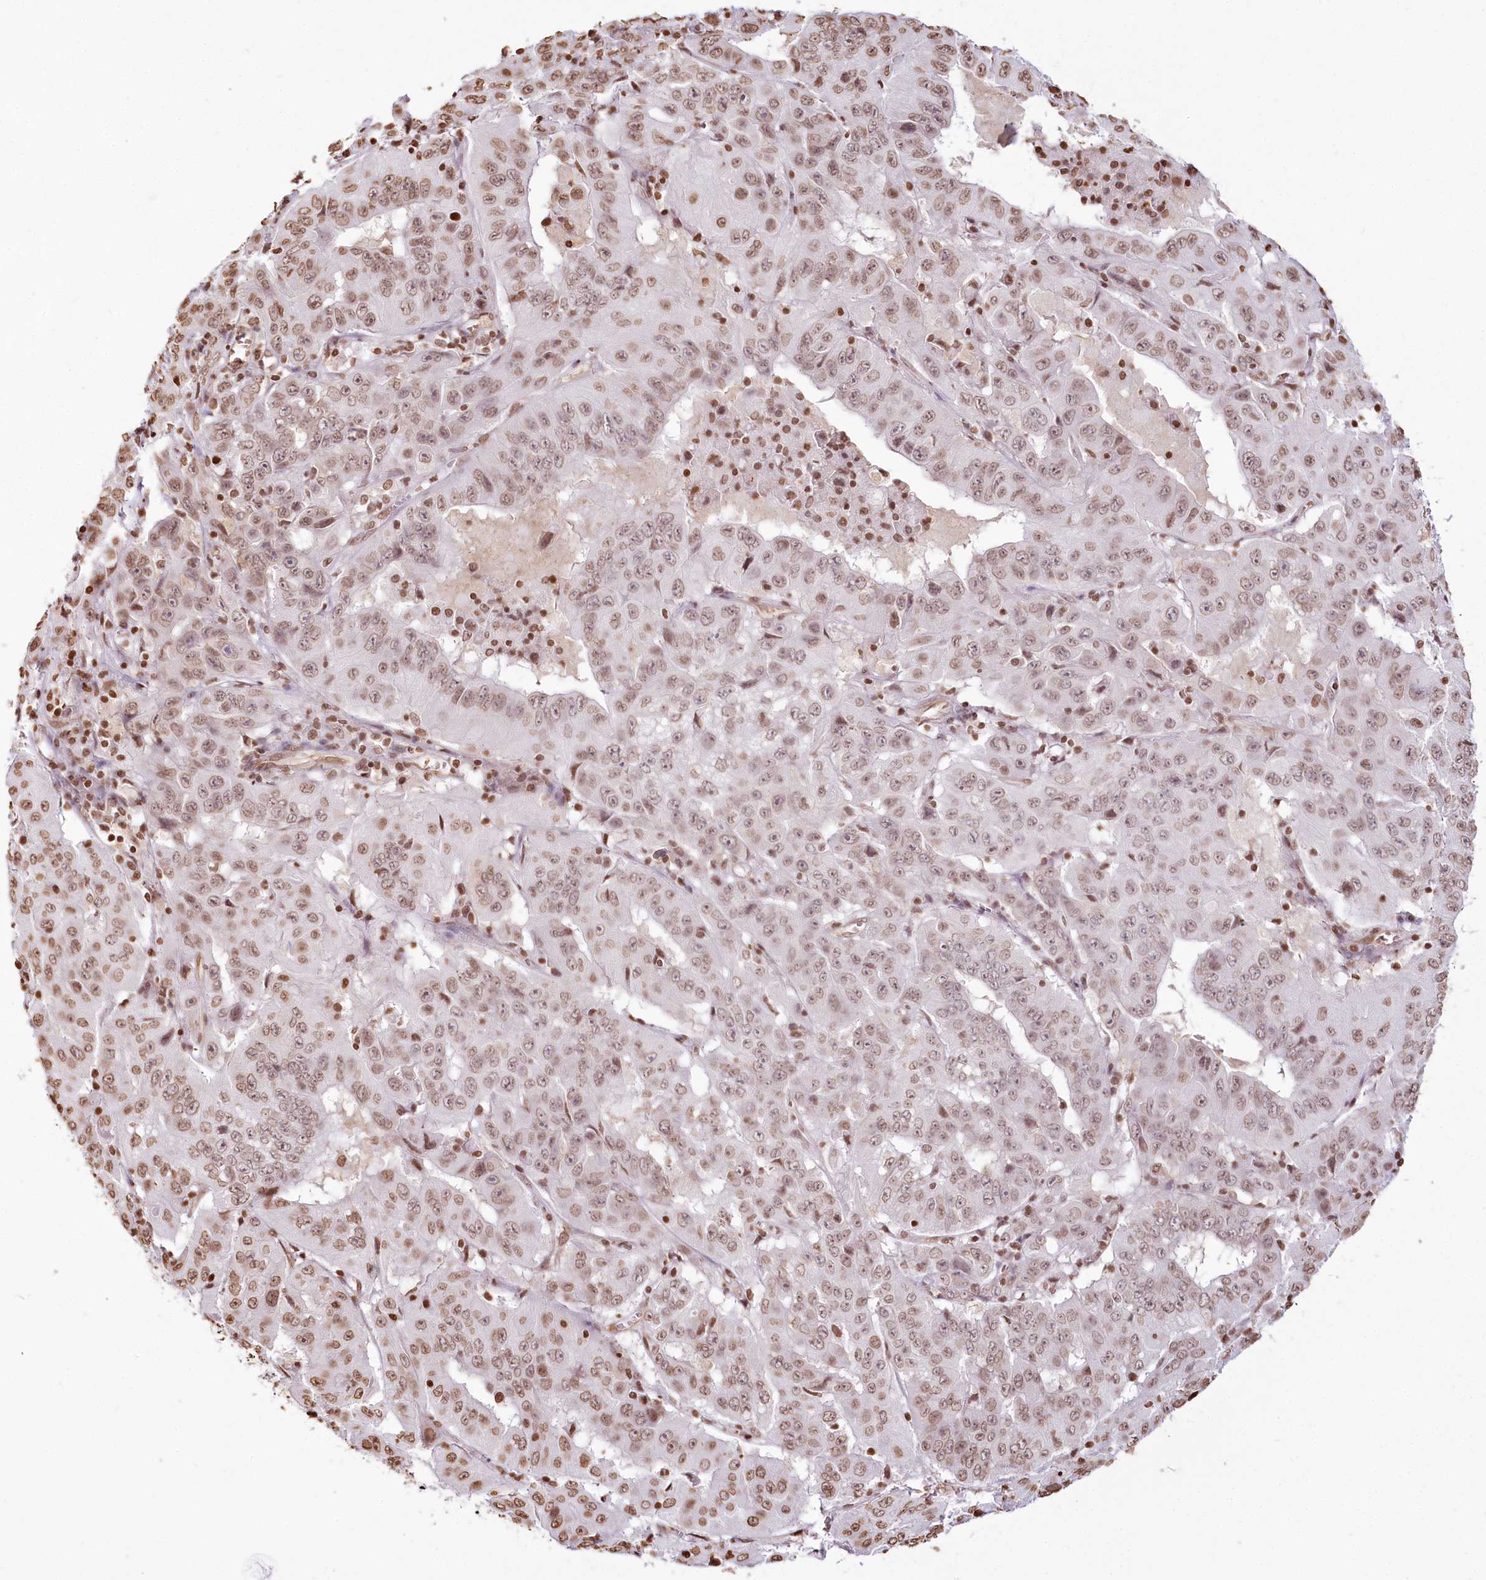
{"staining": {"intensity": "moderate", "quantity": ">75%", "location": "nuclear"}, "tissue": "pancreatic cancer", "cell_type": "Tumor cells", "image_type": "cancer", "snomed": [{"axis": "morphology", "description": "Adenocarcinoma, NOS"}, {"axis": "topography", "description": "Pancreas"}], "caption": "A photomicrograph of adenocarcinoma (pancreatic) stained for a protein shows moderate nuclear brown staining in tumor cells.", "gene": "FAM13A", "patient": {"sex": "male", "age": 63}}